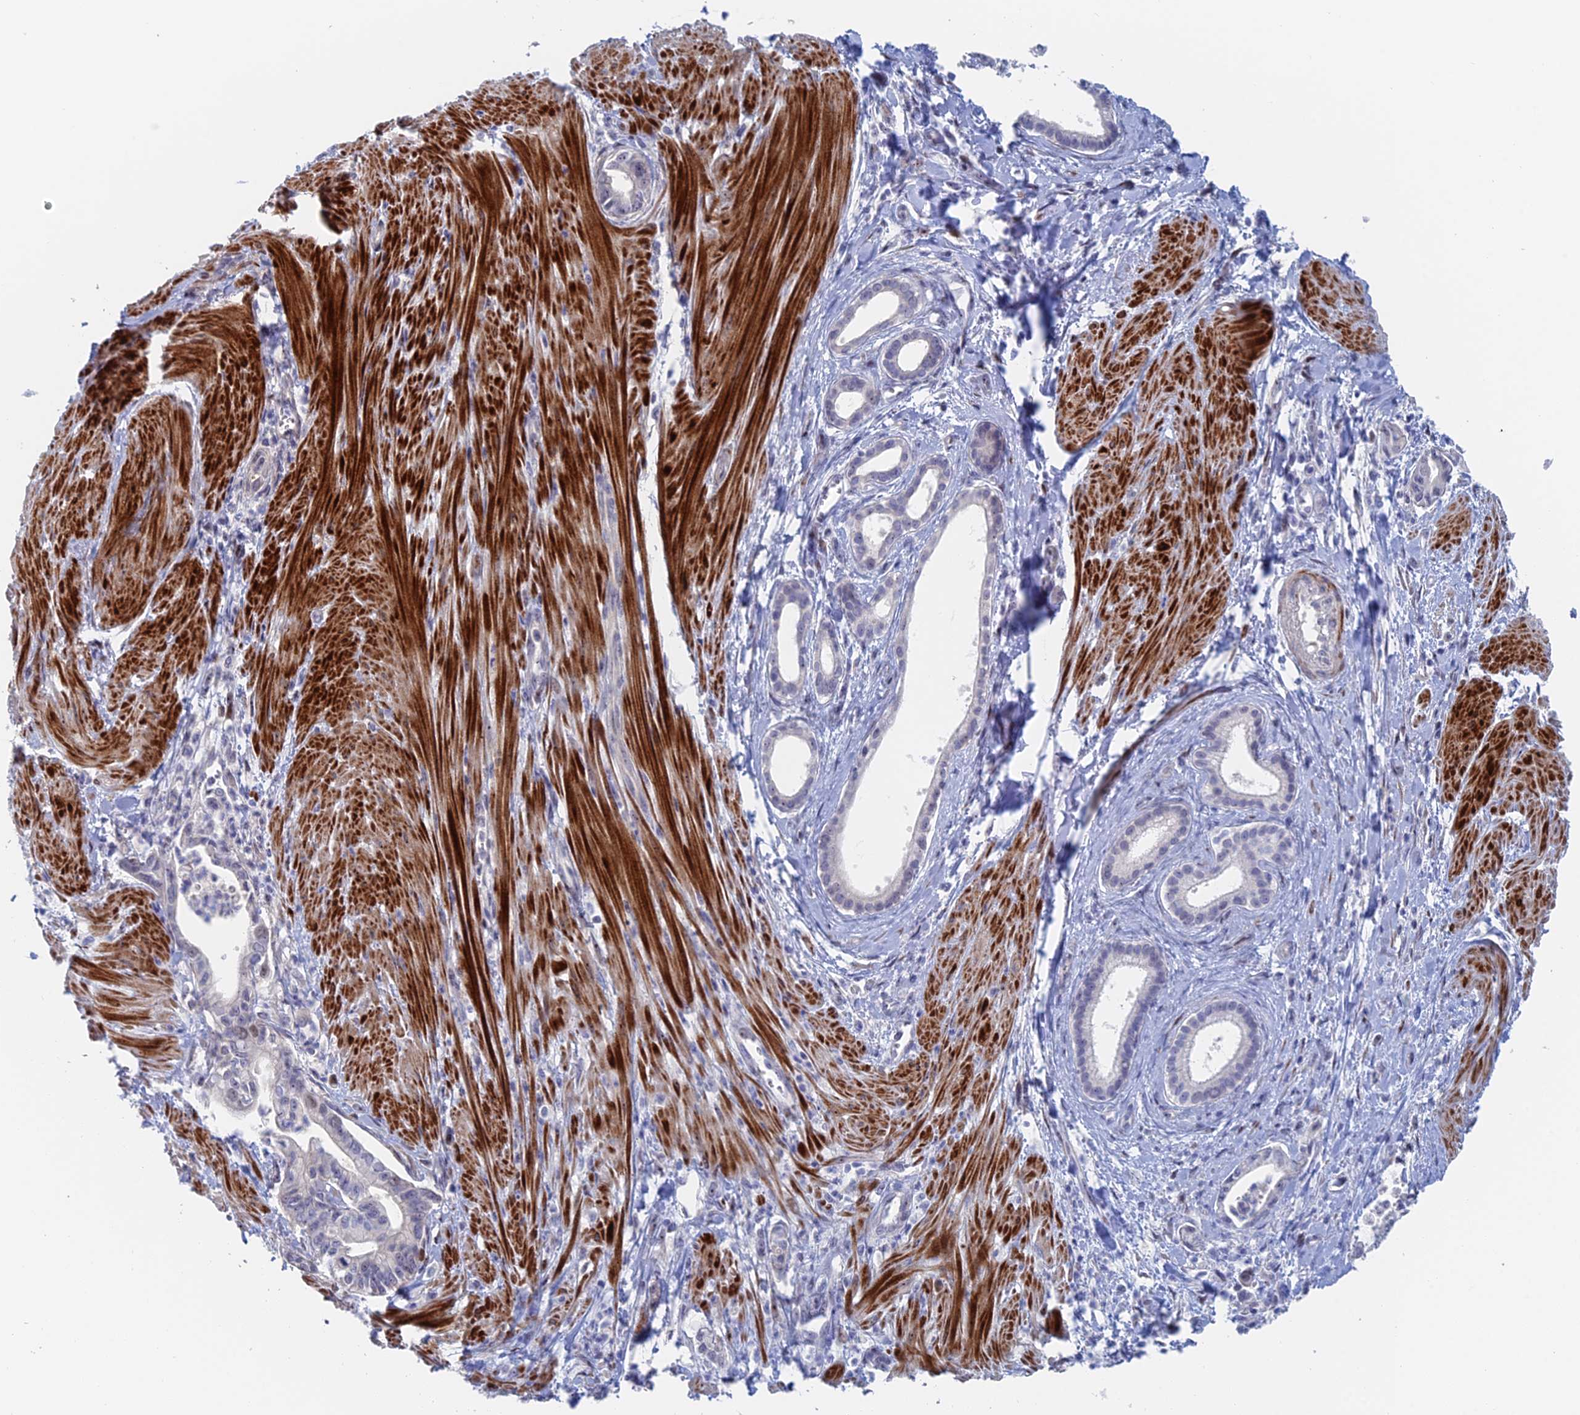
{"staining": {"intensity": "negative", "quantity": "none", "location": "none"}, "tissue": "pancreatic cancer", "cell_type": "Tumor cells", "image_type": "cancer", "snomed": [{"axis": "morphology", "description": "Adenocarcinoma, NOS"}, {"axis": "topography", "description": "Pancreas"}], "caption": "The immunohistochemistry (IHC) photomicrograph has no significant staining in tumor cells of pancreatic adenocarcinoma tissue.", "gene": "DRGX", "patient": {"sex": "male", "age": 78}}